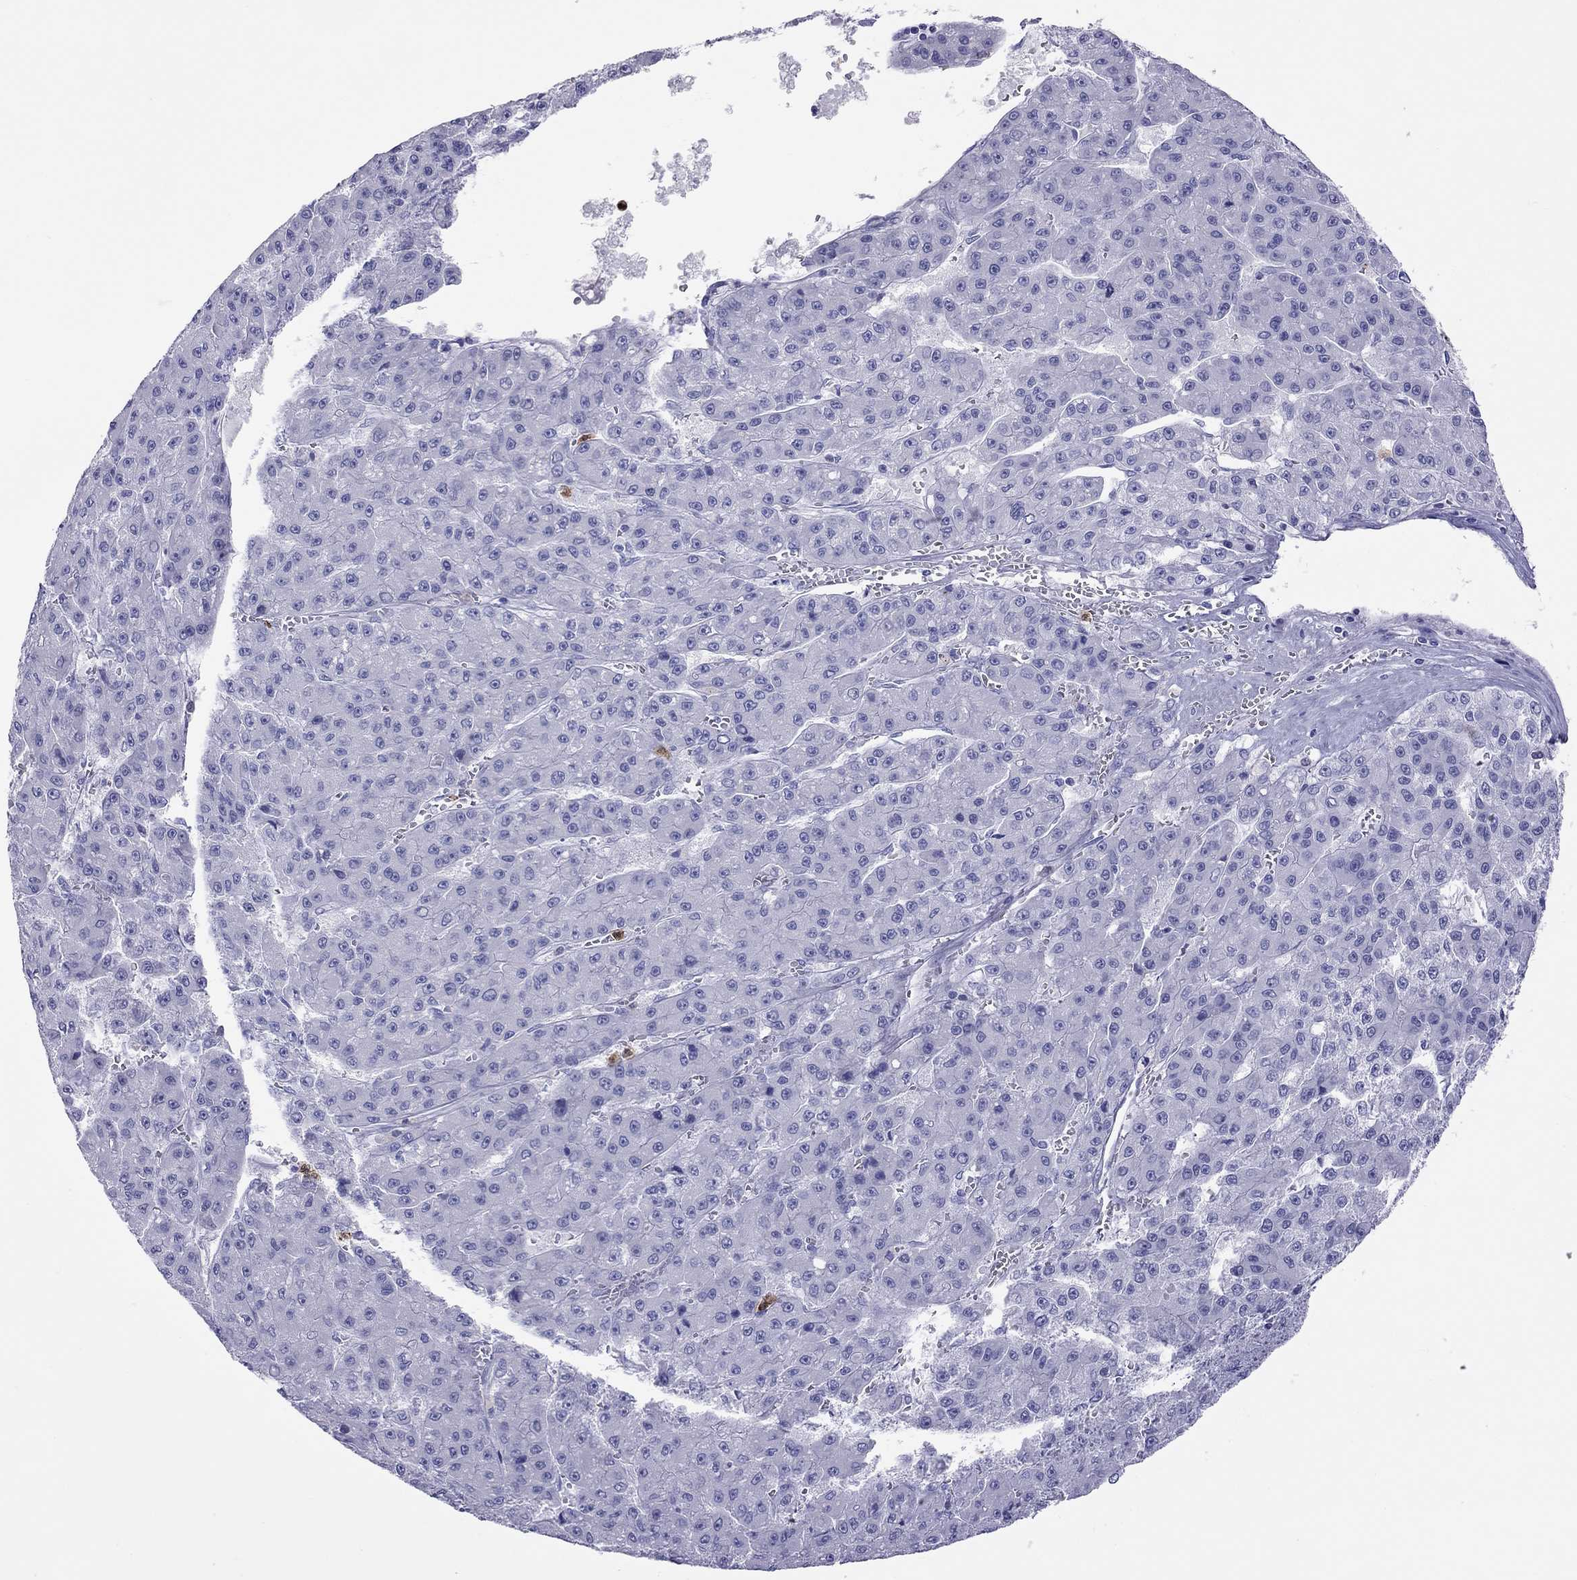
{"staining": {"intensity": "negative", "quantity": "none", "location": "none"}, "tissue": "liver cancer", "cell_type": "Tumor cells", "image_type": "cancer", "snomed": [{"axis": "morphology", "description": "Carcinoma, Hepatocellular, NOS"}, {"axis": "topography", "description": "Liver"}], "caption": "High magnification brightfield microscopy of hepatocellular carcinoma (liver) stained with DAB (brown) and counterstained with hematoxylin (blue): tumor cells show no significant positivity.", "gene": "SLAMF1", "patient": {"sex": "male", "age": 70}}